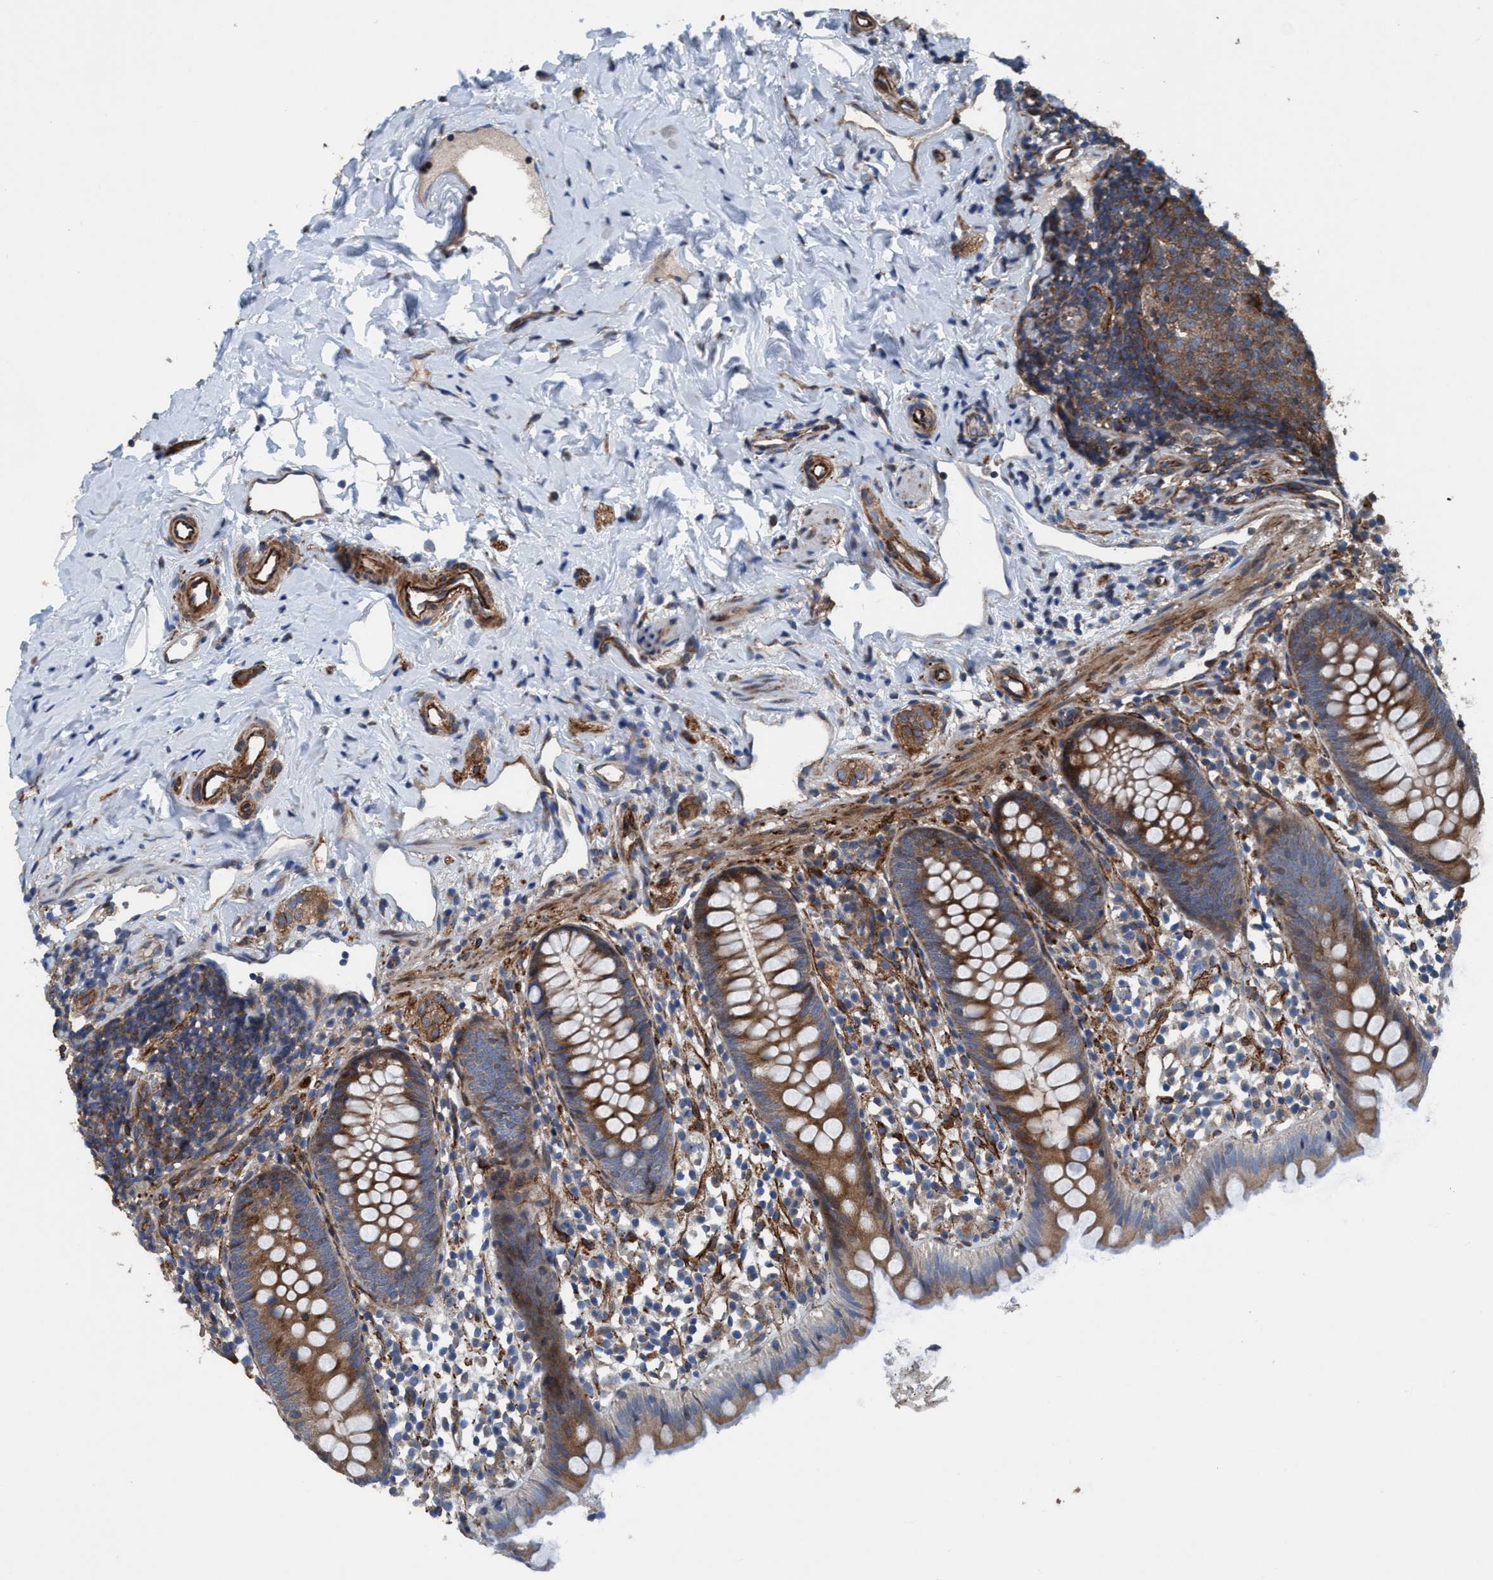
{"staining": {"intensity": "moderate", "quantity": ">75%", "location": "cytoplasmic/membranous"}, "tissue": "appendix", "cell_type": "Glandular cells", "image_type": "normal", "snomed": [{"axis": "morphology", "description": "Normal tissue, NOS"}, {"axis": "topography", "description": "Appendix"}], "caption": "High-power microscopy captured an immunohistochemistry (IHC) image of unremarkable appendix, revealing moderate cytoplasmic/membranous positivity in about >75% of glandular cells.", "gene": "NMT1", "patient": {"sex": "female", "age": 20}}